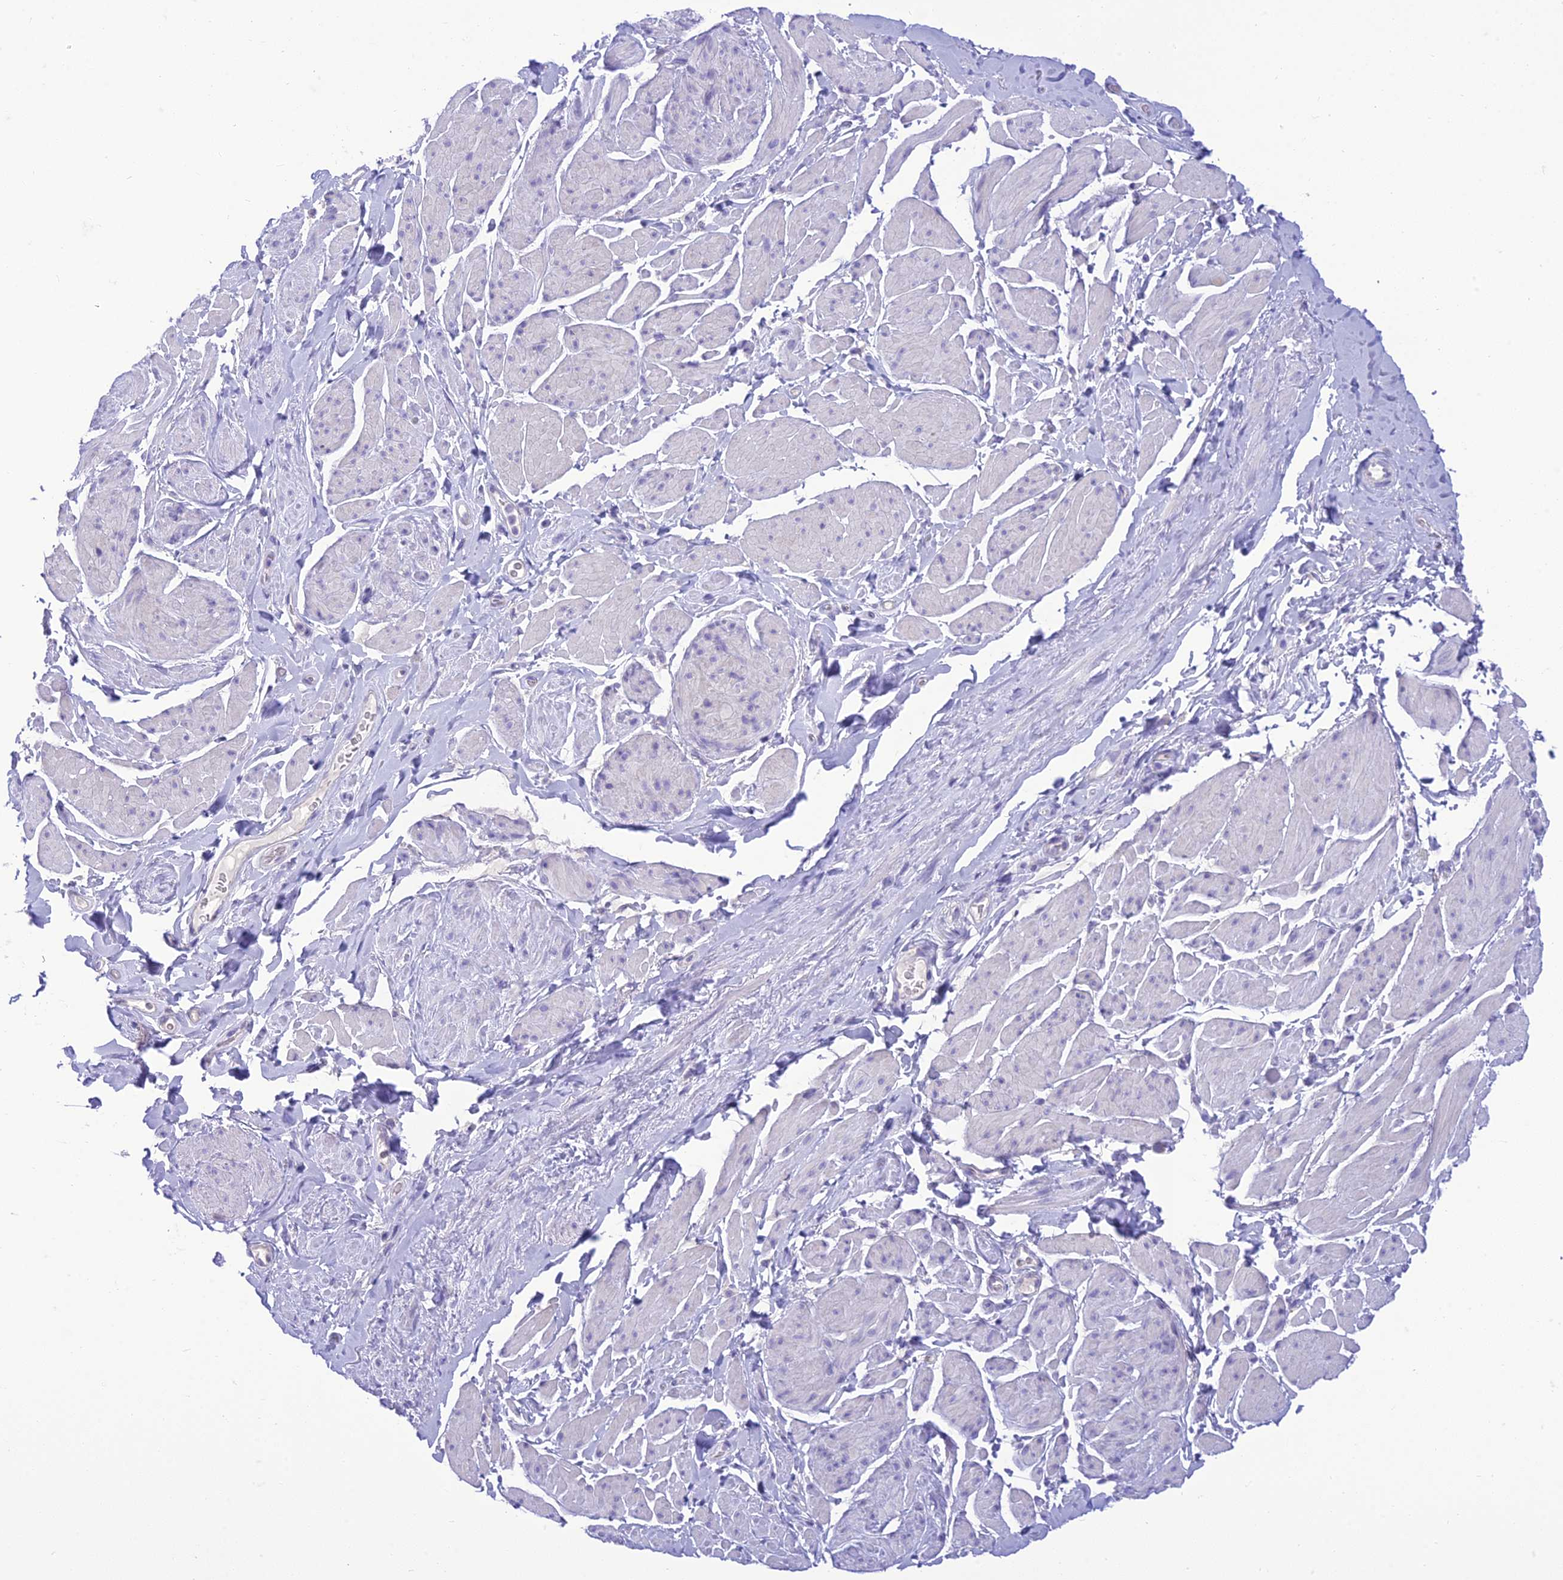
{"staining": {"intensity": "negative", "quantity": "none", "location": "none"}, "tissue": "smooth muscle", "cell_type": "Smooth muscle cells", "image_type": "normal", "snomed": [{"axis": "morphology", "description": "Normal tissue, NOS"}, {"axis": "topography", "description": "Smooth muscle"}, {"axis": "topography", "description": "Peripheral nerve tissue"}], "caption": "There is no significant positivity in smooth muscle cells of smooth muscle. (Immunohistochemistry (ihc), brightfield microscopy, high magnification).", "gene": "DHDH", "patient": {"sex": "male", "age": 69}}